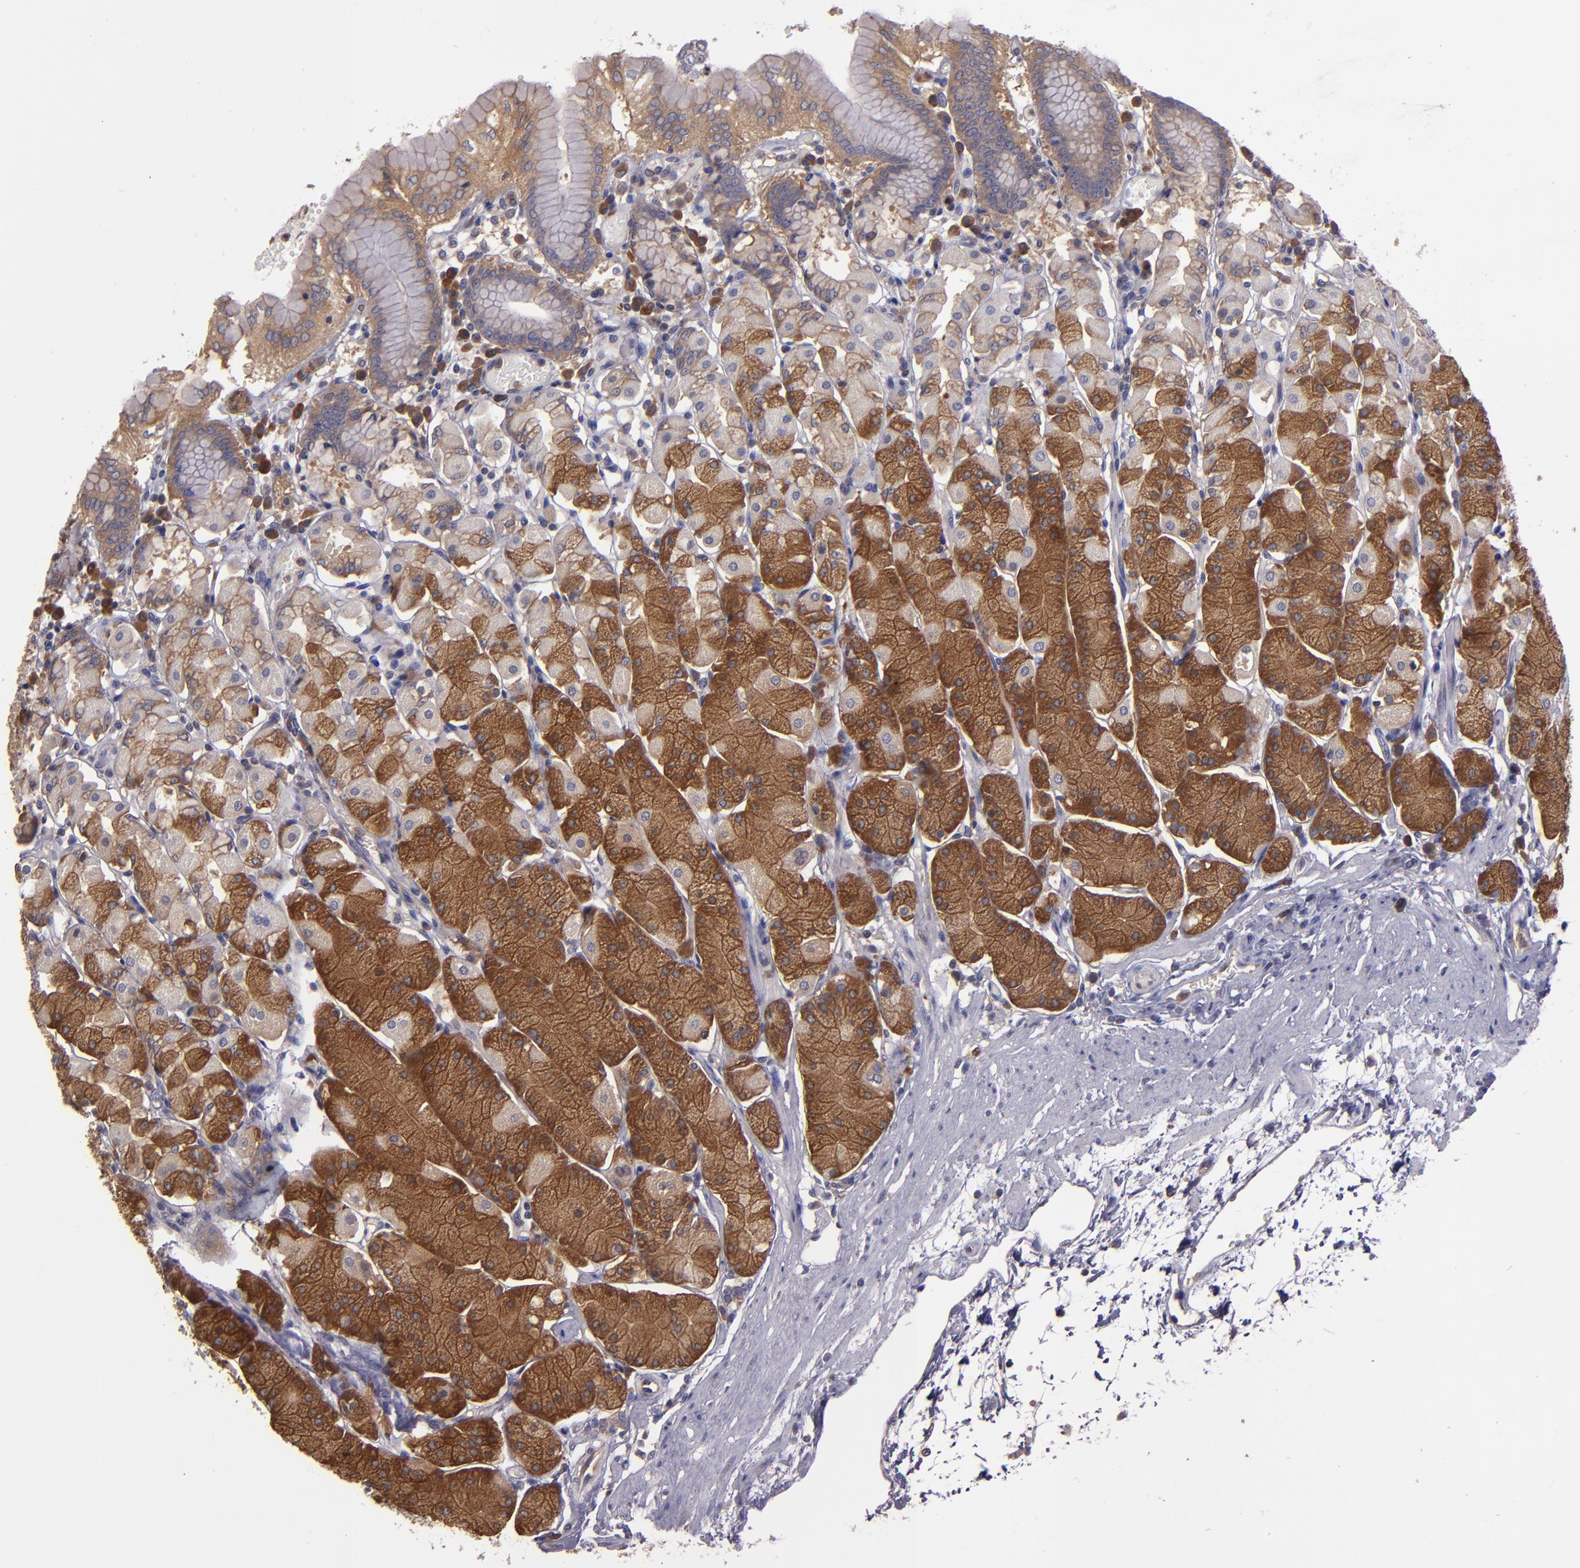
{"staining": {"intensity": "strong", "quantity": "25%-75%", "location": "cytoplasmic/membranous"}, "tissue": "stomach", "cell_type": "Glandular cells", "image_type": "normal", "snomed": [{"axis": "morphology", "description": "Normal tissue, NOS"}, {"axis": "topography", "description": "Stomach, upper"}, {"axis": "topography", "description": "Stomach"}], "caption": "Protein staining of benign stomach exhibits strong cytoplasmic/membranous expression in approximately 25%-75% of glandular cells. (Brightfield microscopy of DAB IHC at high magnification).", "gene": "CARS1", "patient": {"sex": "male", "age": 76}}